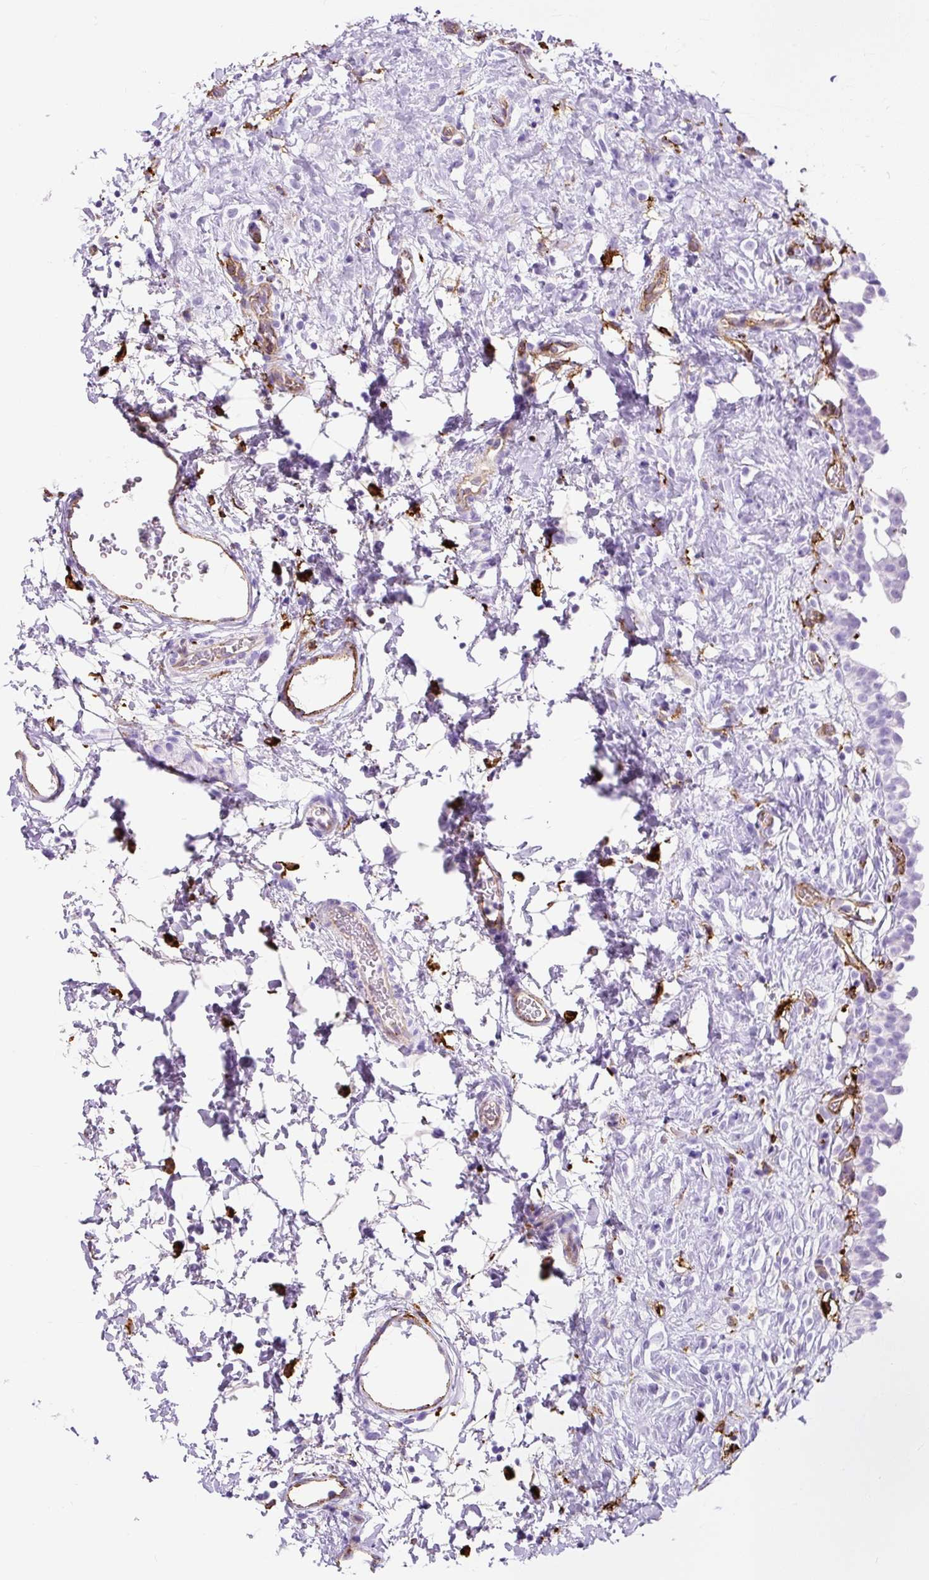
{"staining": {"intensity": "moderate", "quantity": "<25%", "location": "cytoplasmic/membranous"}, "tissue": "urinary bladder", "cell_type": "Urothelial cells", "image_type": "normal", "snomed": [{"axis": "morphology", "description": "Normal tissue, NOS"}, {"axis": "topography", "description": "Urinary bladder"}], "caption": "This is a photomicrograph of immunohistochemistry (IHC) staining of normal urinary bladder, which shows moderate expression in the cytoplasmic/membranous of urothelial cells.", "gene": "HLA", "patient": {"sex": "male", "age": 51}}